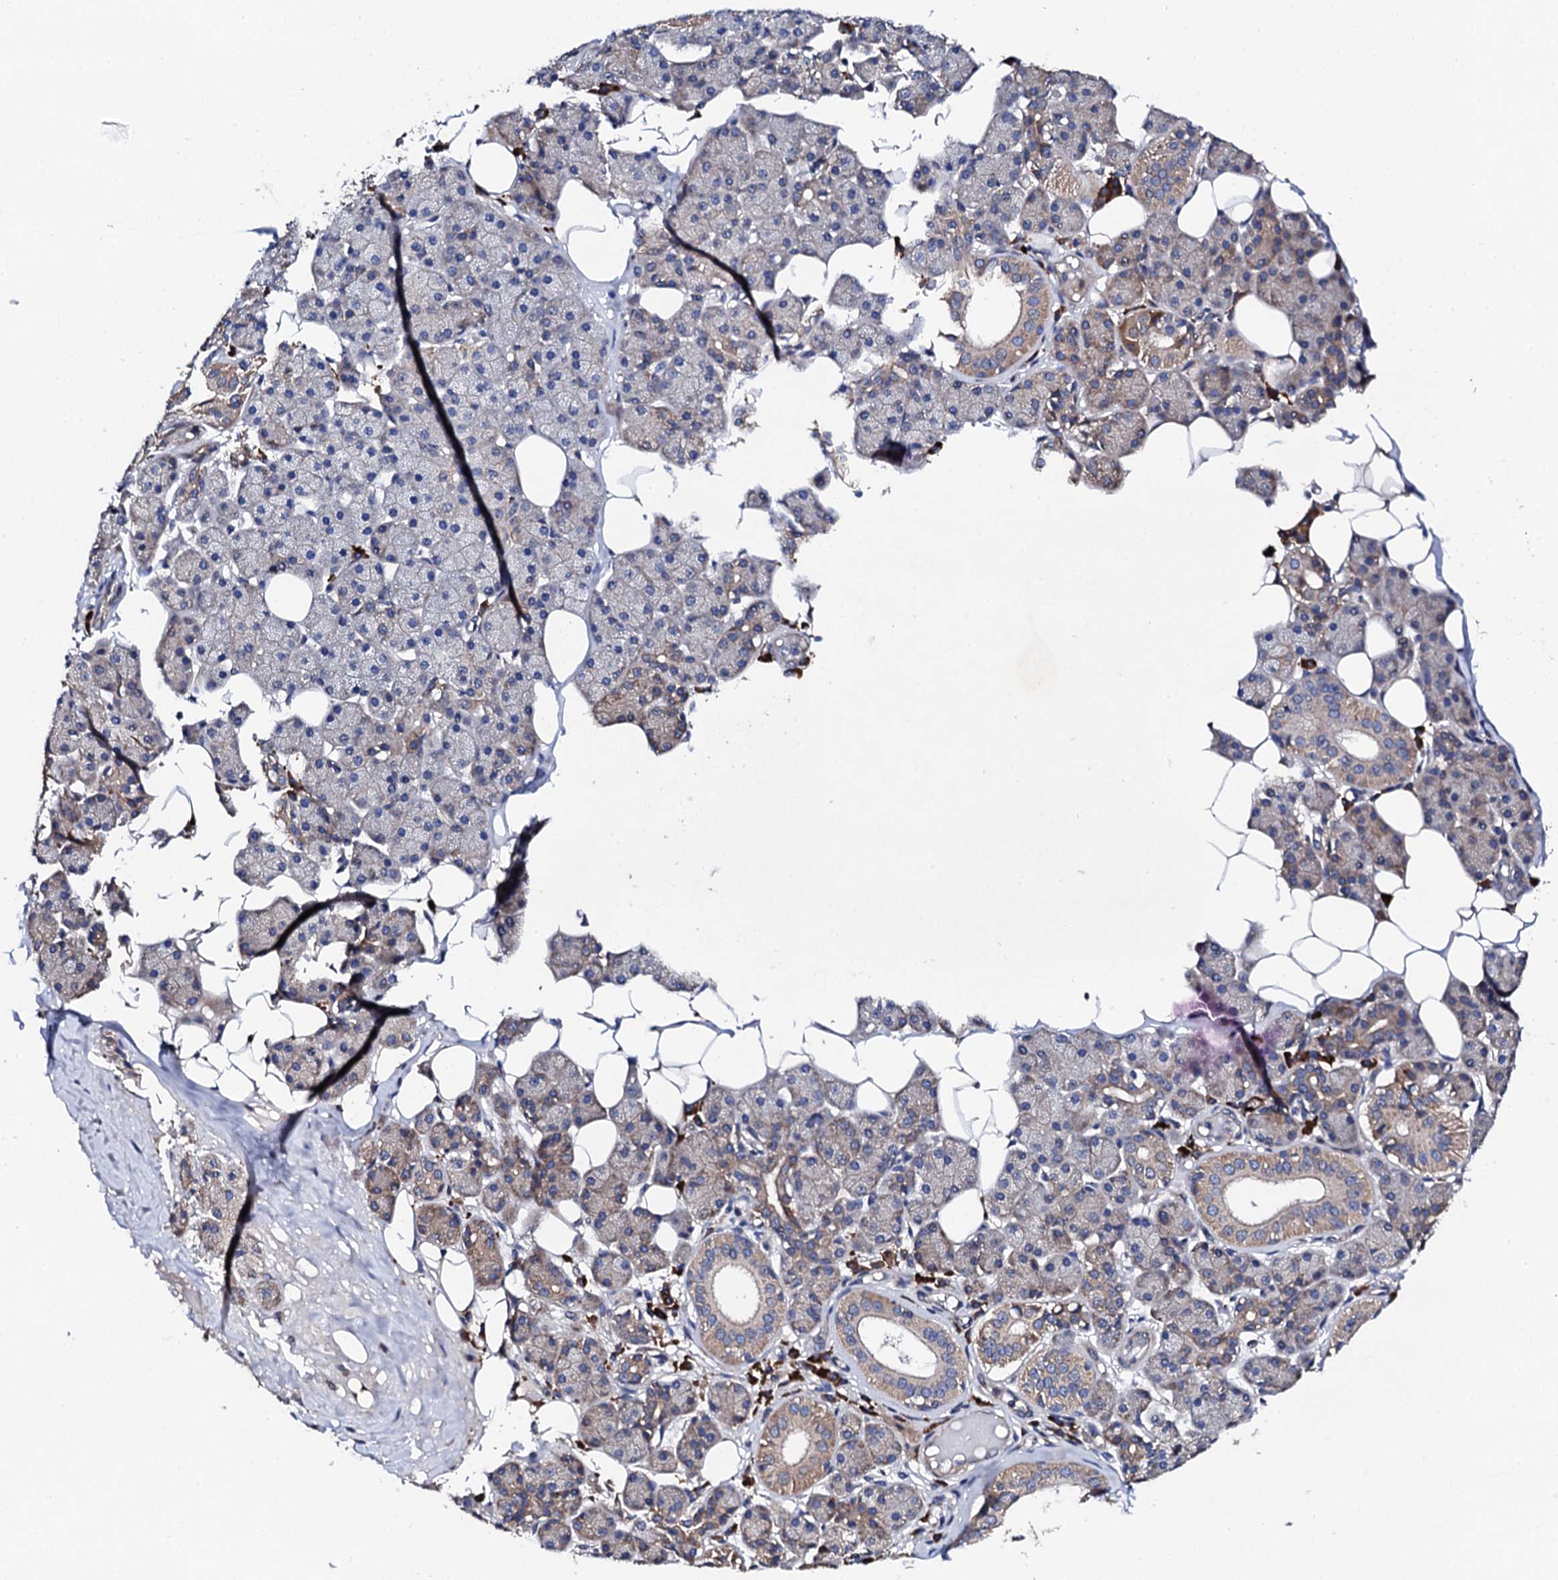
{"staining": {"intensity": "weak", "quantity": "25%-75%", "location": "cytoplasmic/membranous"}, "tissue": "salivary gland", "cell_type": "Glandular cells", "image_type": "normal", "snomed": [{"axis": "morphology", "description": "Normal tissue, NOS"}, {"axis": "topography", "description": "Salivary gland"}], "caption": "Salivary gland stained for a protein demonstrates weak cytoplasmic/membranous positivity in glandular cells. The staining was performed using DAB (3,3'-diaminobenzidine), with brown indicating positive protein expression. Nuclei are stained blue with hematoxylin.", "gene": "LIPT2", "patient": {"sex": "female", "age": 33}}